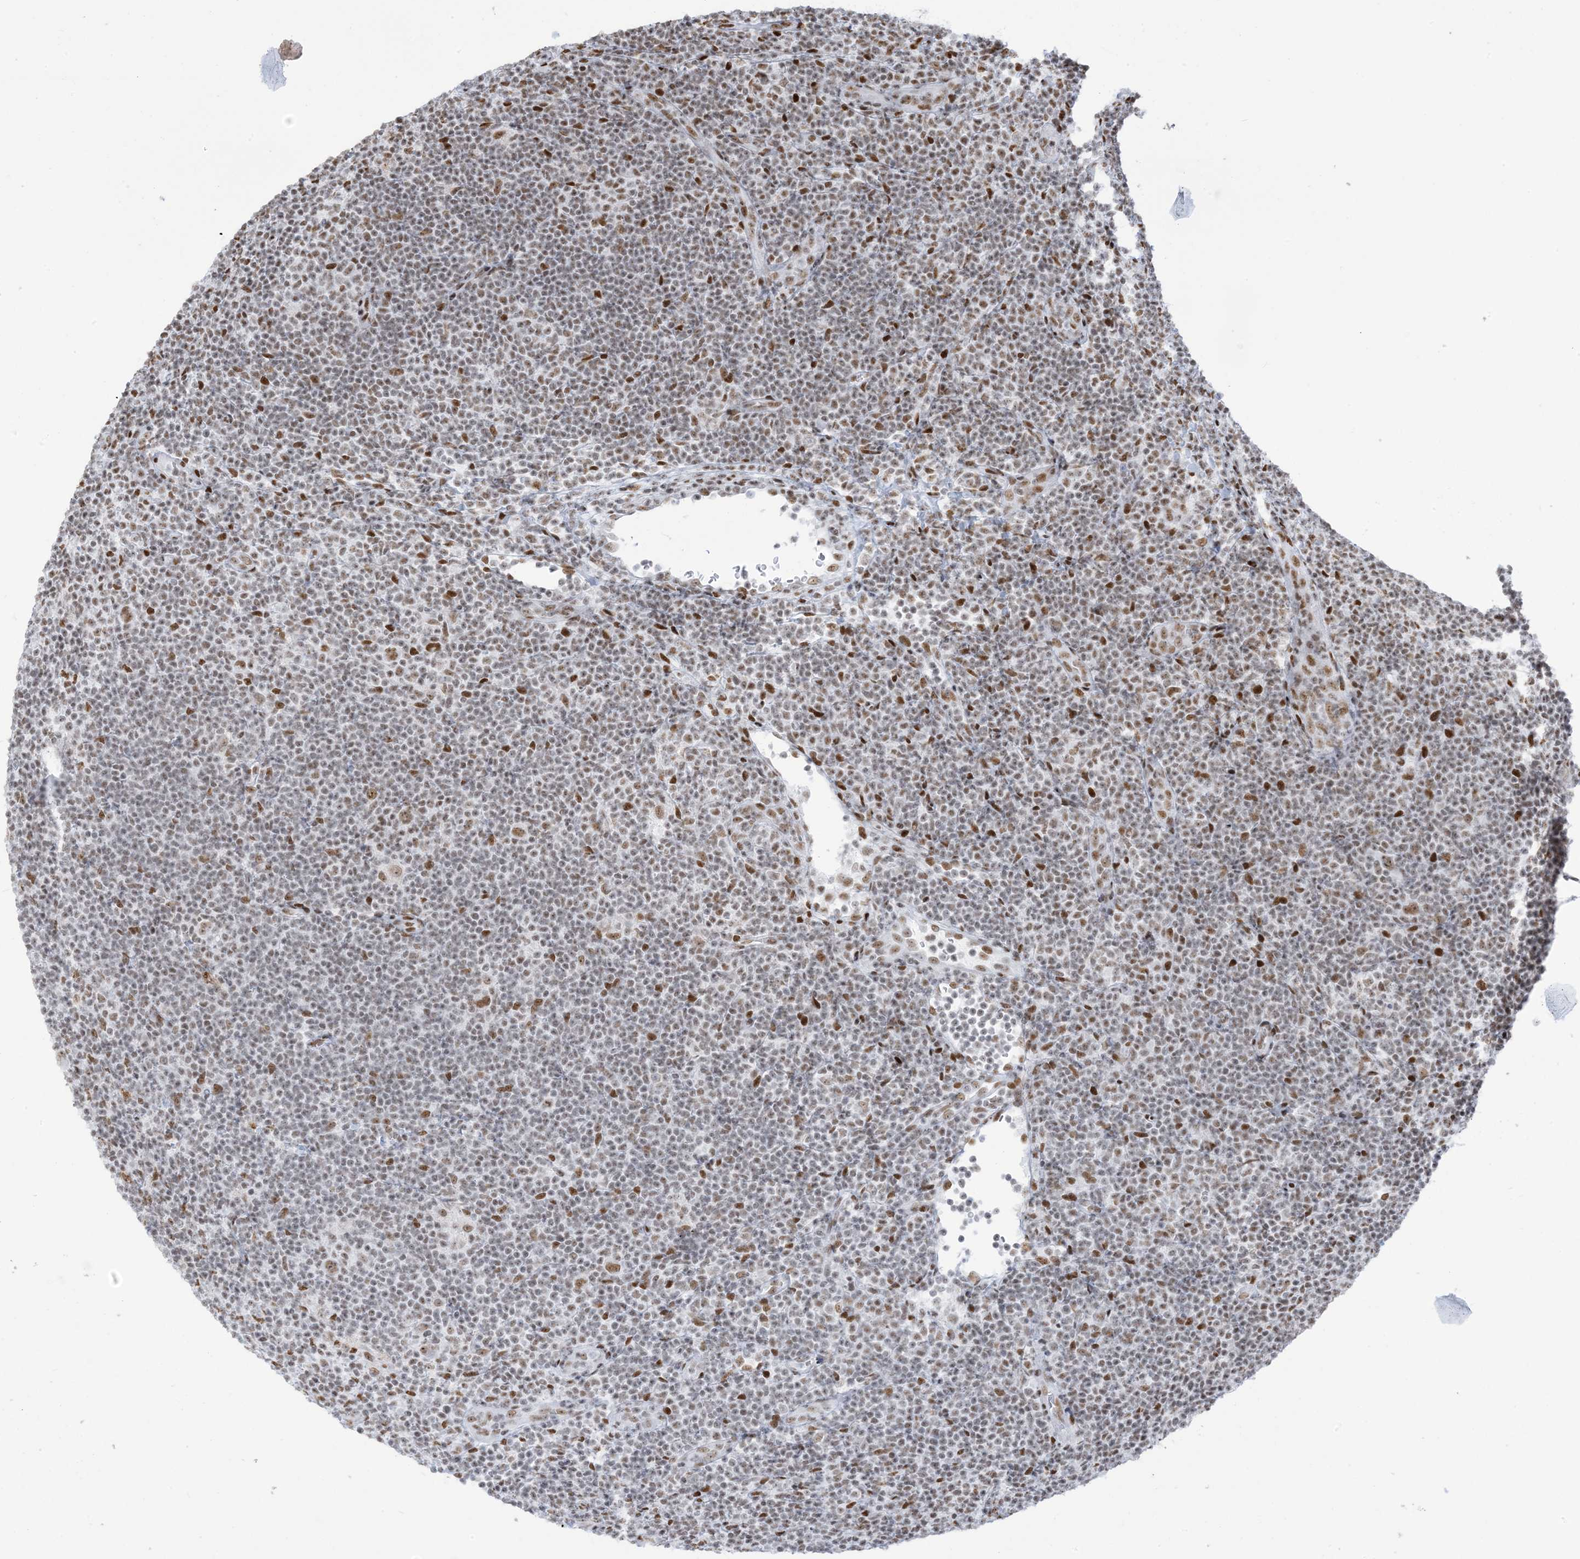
{"staining": {"intensity": "moderate", "quantity": ">75%", "location": "nuclear"}, "tissue": "lymphoma", "cell_type": "Tumor cells", "image_type": "cancer", "snomed": [{"axis": "morphology", "description": "Hodgkin's disease, NOS"}, {"axis": "topography", "description": "Lymph node"}], "caption": "Moderate nuclear positivity is identified in approximately >75% of tumor cells in lymphoma. The protein of interest is shown in brown color, while the nuclei are stained blue.", "gene": "STAG1", "patient": {"sex": "female", "age": 57}}